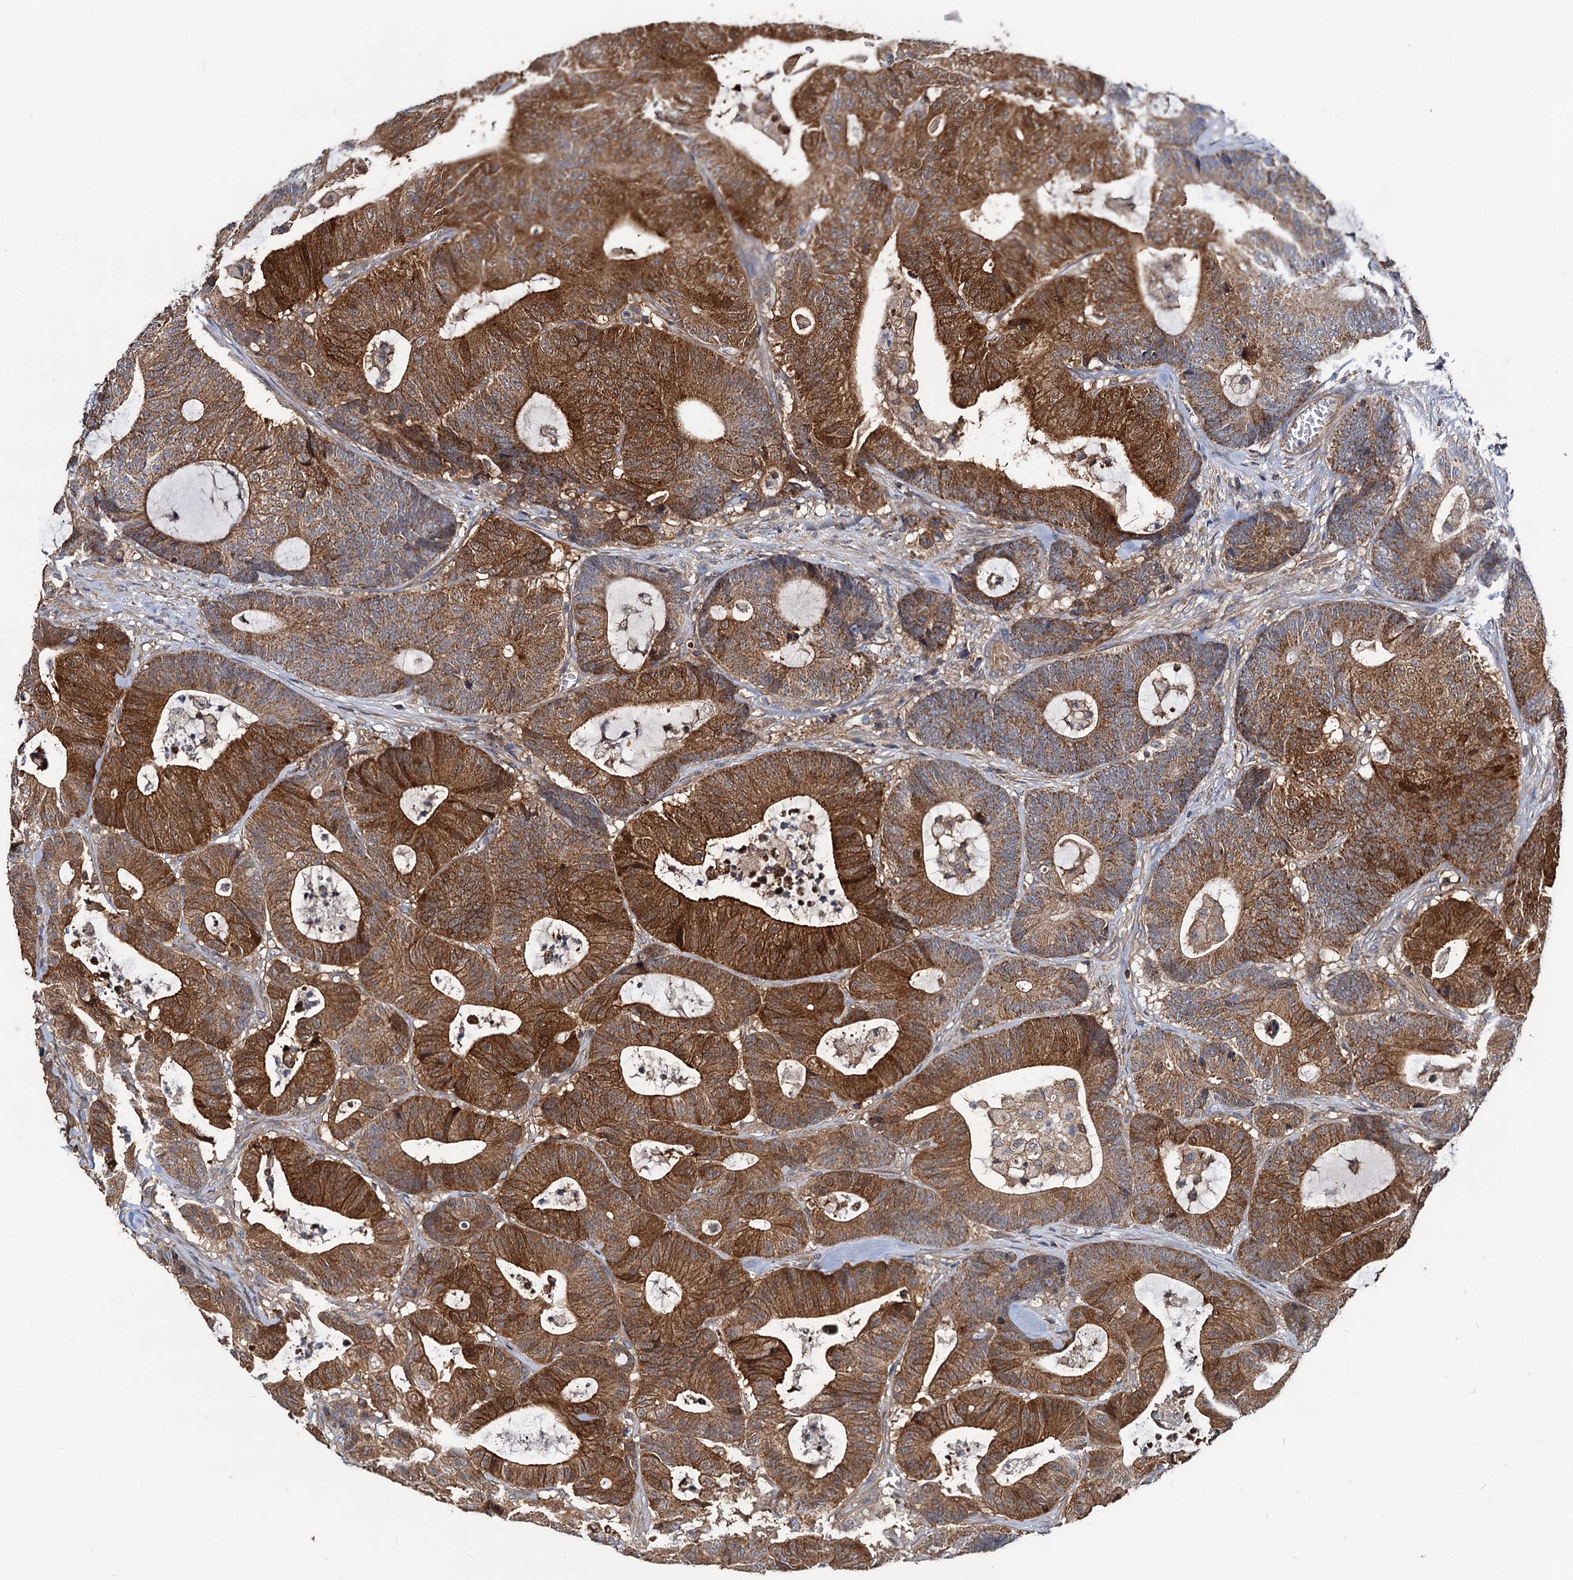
{"staining": {"intensity": "strong", "quantity": ">75%", "location": "cytoplasmic/membranous"}, "tissue": "colorectal cancer", "cell_type": "Tumor cells", "image_type": "cancer", "snomed": [{"axis": "morphology", "description": "Adenocarcinoma, NOS"}, {"axis": "topography", "description": "Colon"}], "caption": "Protein staining of colorectal cancer tissue demonstrates strong cytoplasmic/membranous staining in approximately >75% of tumor cells.", "gene": "IDI1", "patient": {"sex": "female", "age": 84}}